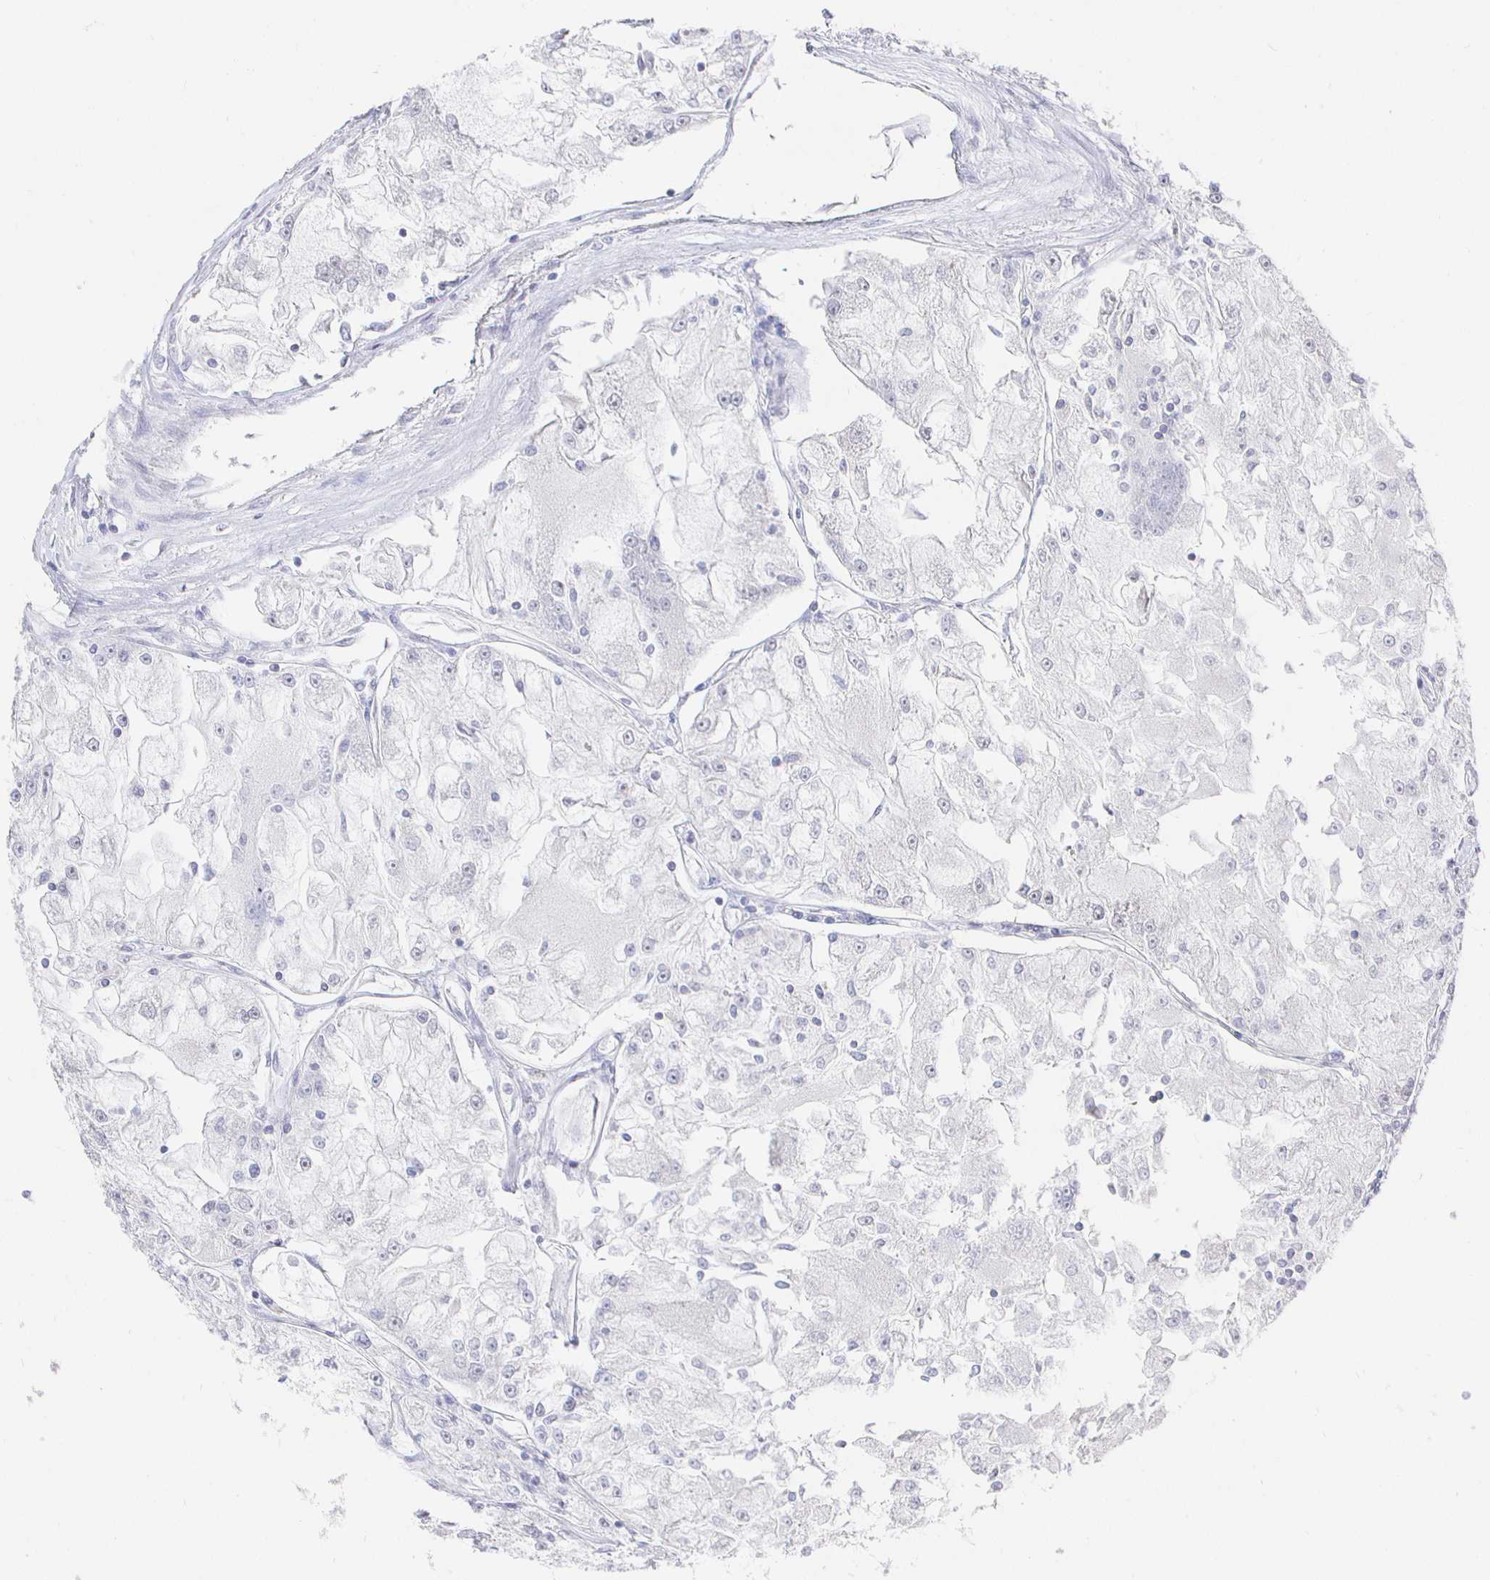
{"staining": {"intensity": "negative", "quantity": "none", "location": "none"}, "tissue": "renal cancer", "cell_type": "Tumor cells", "image_type": "cancer", "snomed": [{"axis": "morphology", "description": "Adenocarcinoma, NOS"}, {"axis": "topography", "description": "Kidney"}], "caption": "The image shows no staining of tumor cells in renal cancer (adenocarcinoma).", "gene": "LRRC23", "patient": {"sex": "female", "age": 72}}